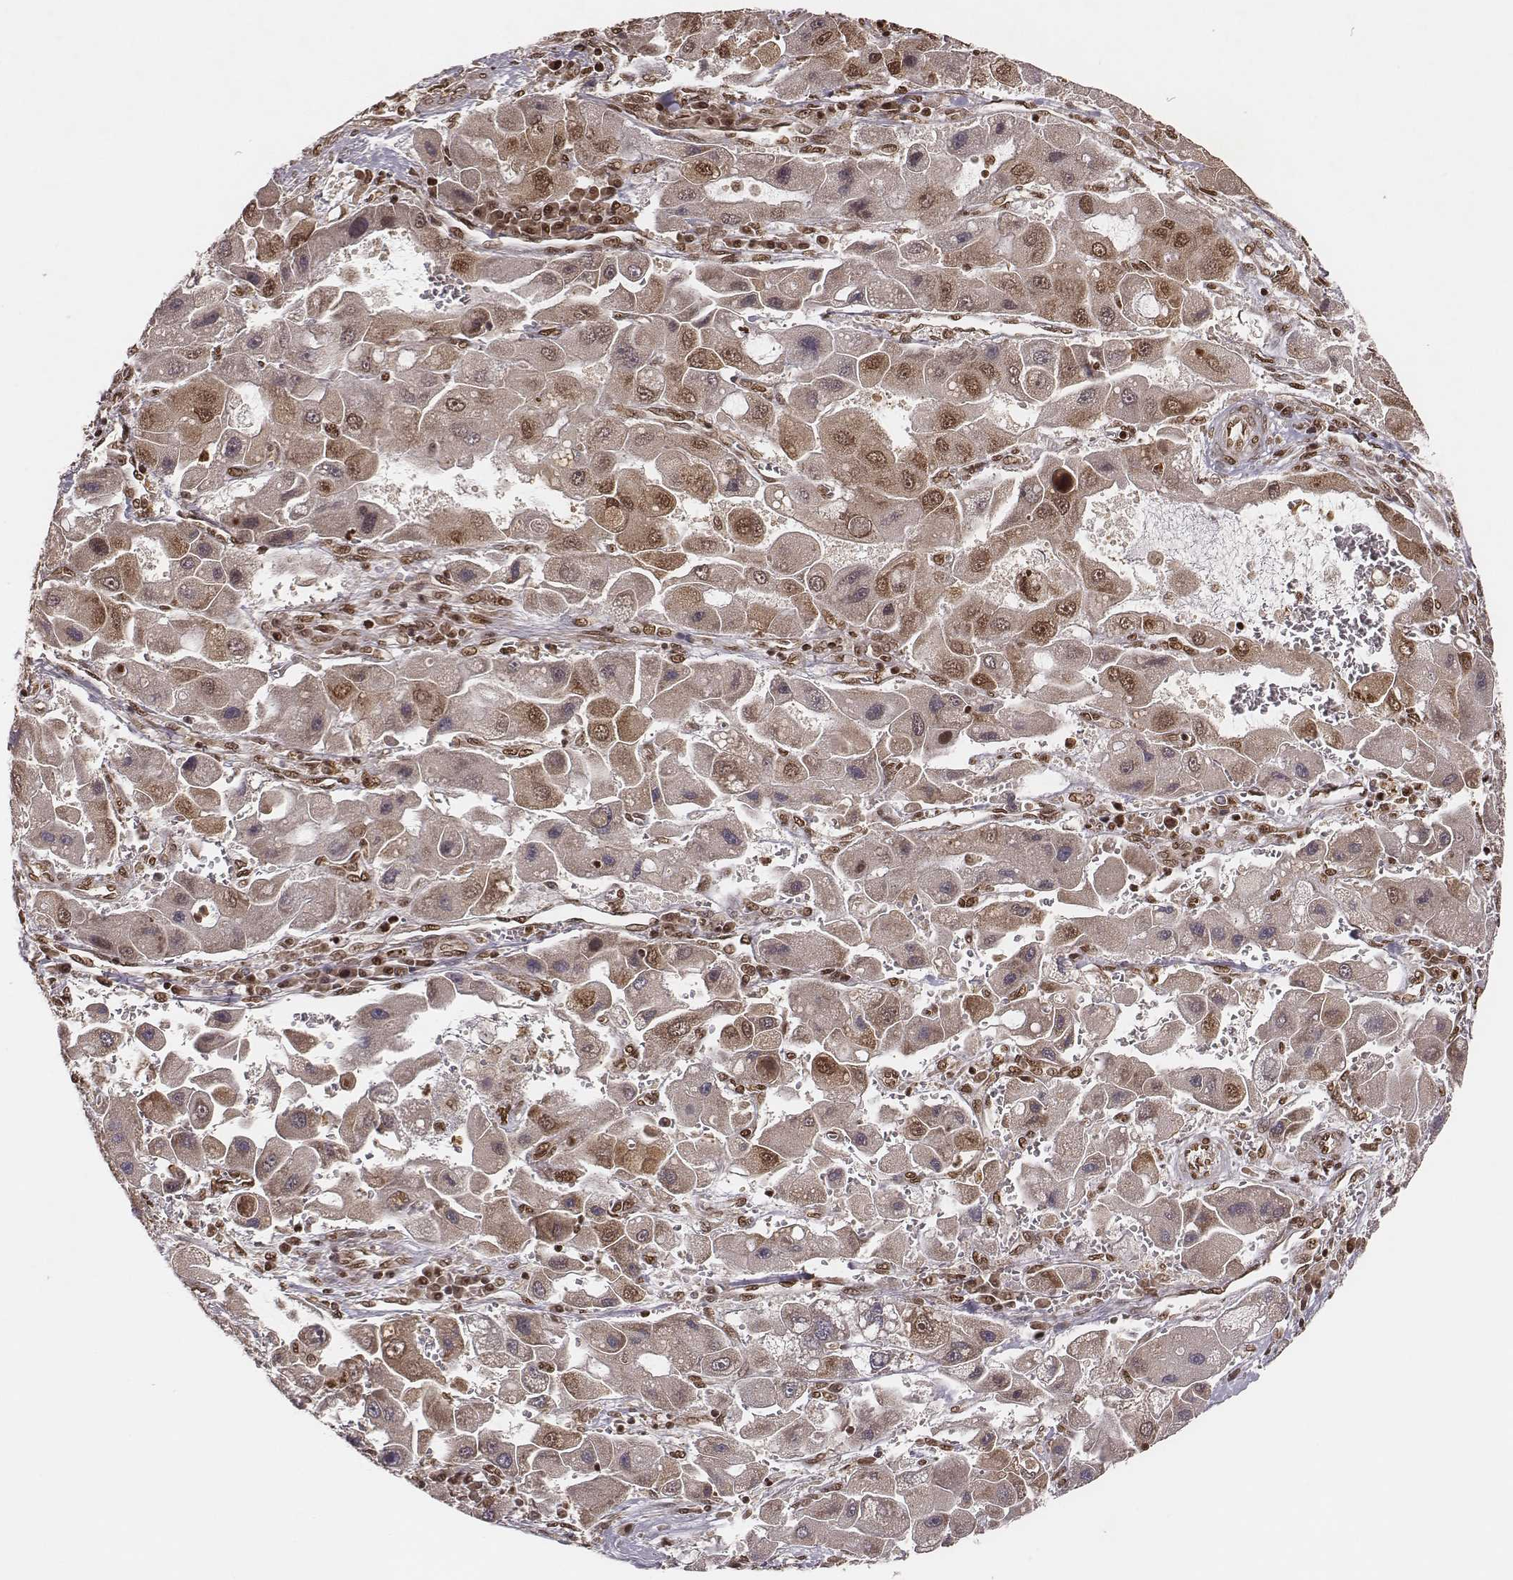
{"staining": {"intensity": "moderate", "quantity": "25%-75%", "location": "cytoplasmic/membranous,nuclear"}, "tissue": "liver cancer", "cell_type": "Tumor cells", "image_type": "cancer", "snomed": [{"axis": "morphology", "description": "Carcinoma, Hepatocellular, NOS"}, {"axis": "topography", "description": "Liver"}], "caption": "Moderate cytoplasmic/membranous and nuclear protein expression is seen in approximately 25%-75% of tumor cells in liver cancer.", "gene": "NFX1", "patient": {"sex": "male", "age": 24}}